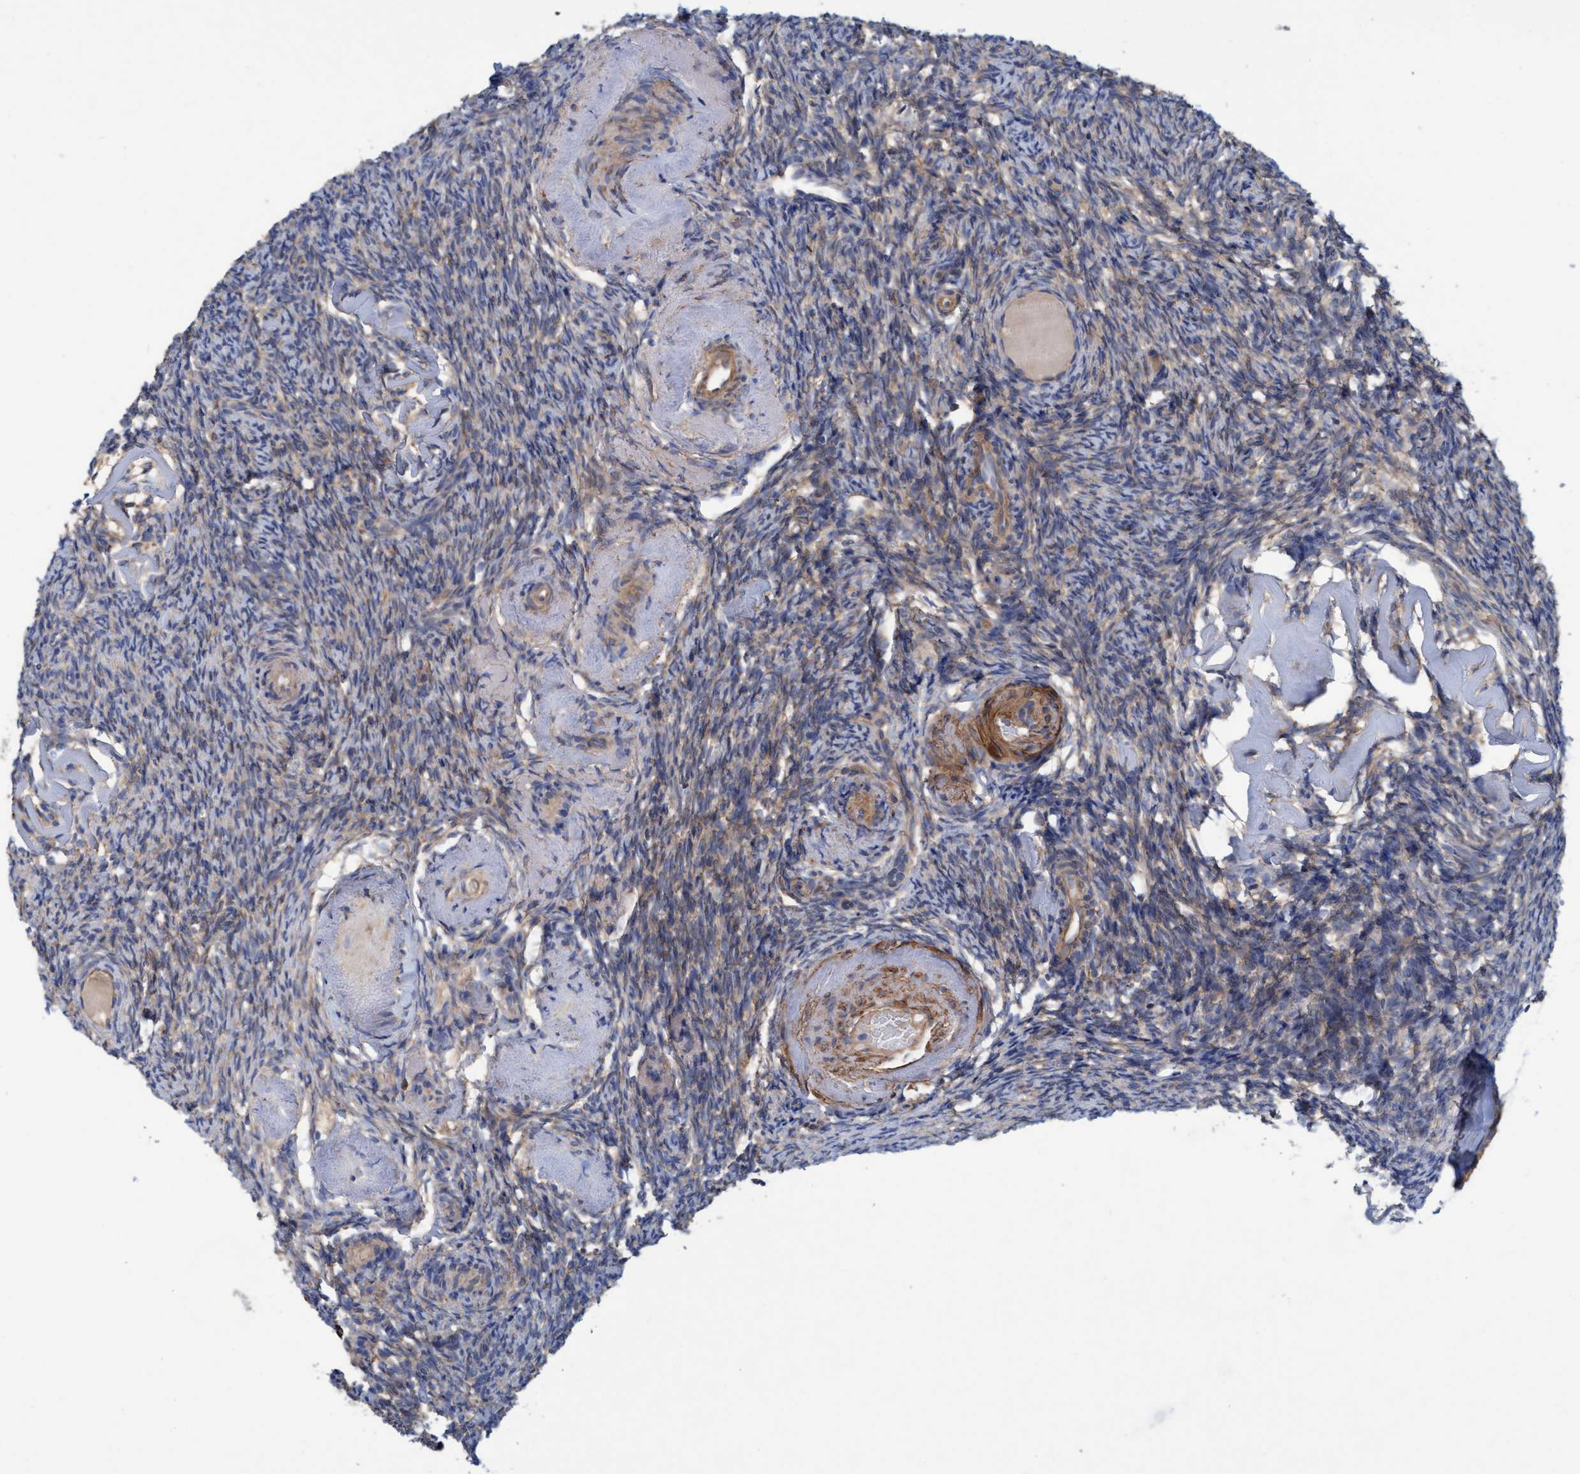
{"staining": {"intensity": "moderate", "quantity": "<25%", "location": "cytoplasmic/membranous"}, "tissue": "ovary", "cell_type": "Ovarian stroma cells", "image_type": "normal", "snomed": [{"axis": "morphology", "description": "Normal tissue, NOS"}, {"axis": "topography", "description": "Ovary"}], "caption": "High-magnification brightfield microscopy of unremarkable ovary stained with DAB (brown) and counterstained with hematoxylin (blue). ovarian stroma cells exhibit moderate cytoplasmic/membranous expression is identified in about<25% of cells.", "gene": "GULP1", "patient": {"sex": "female", "age": 60}}